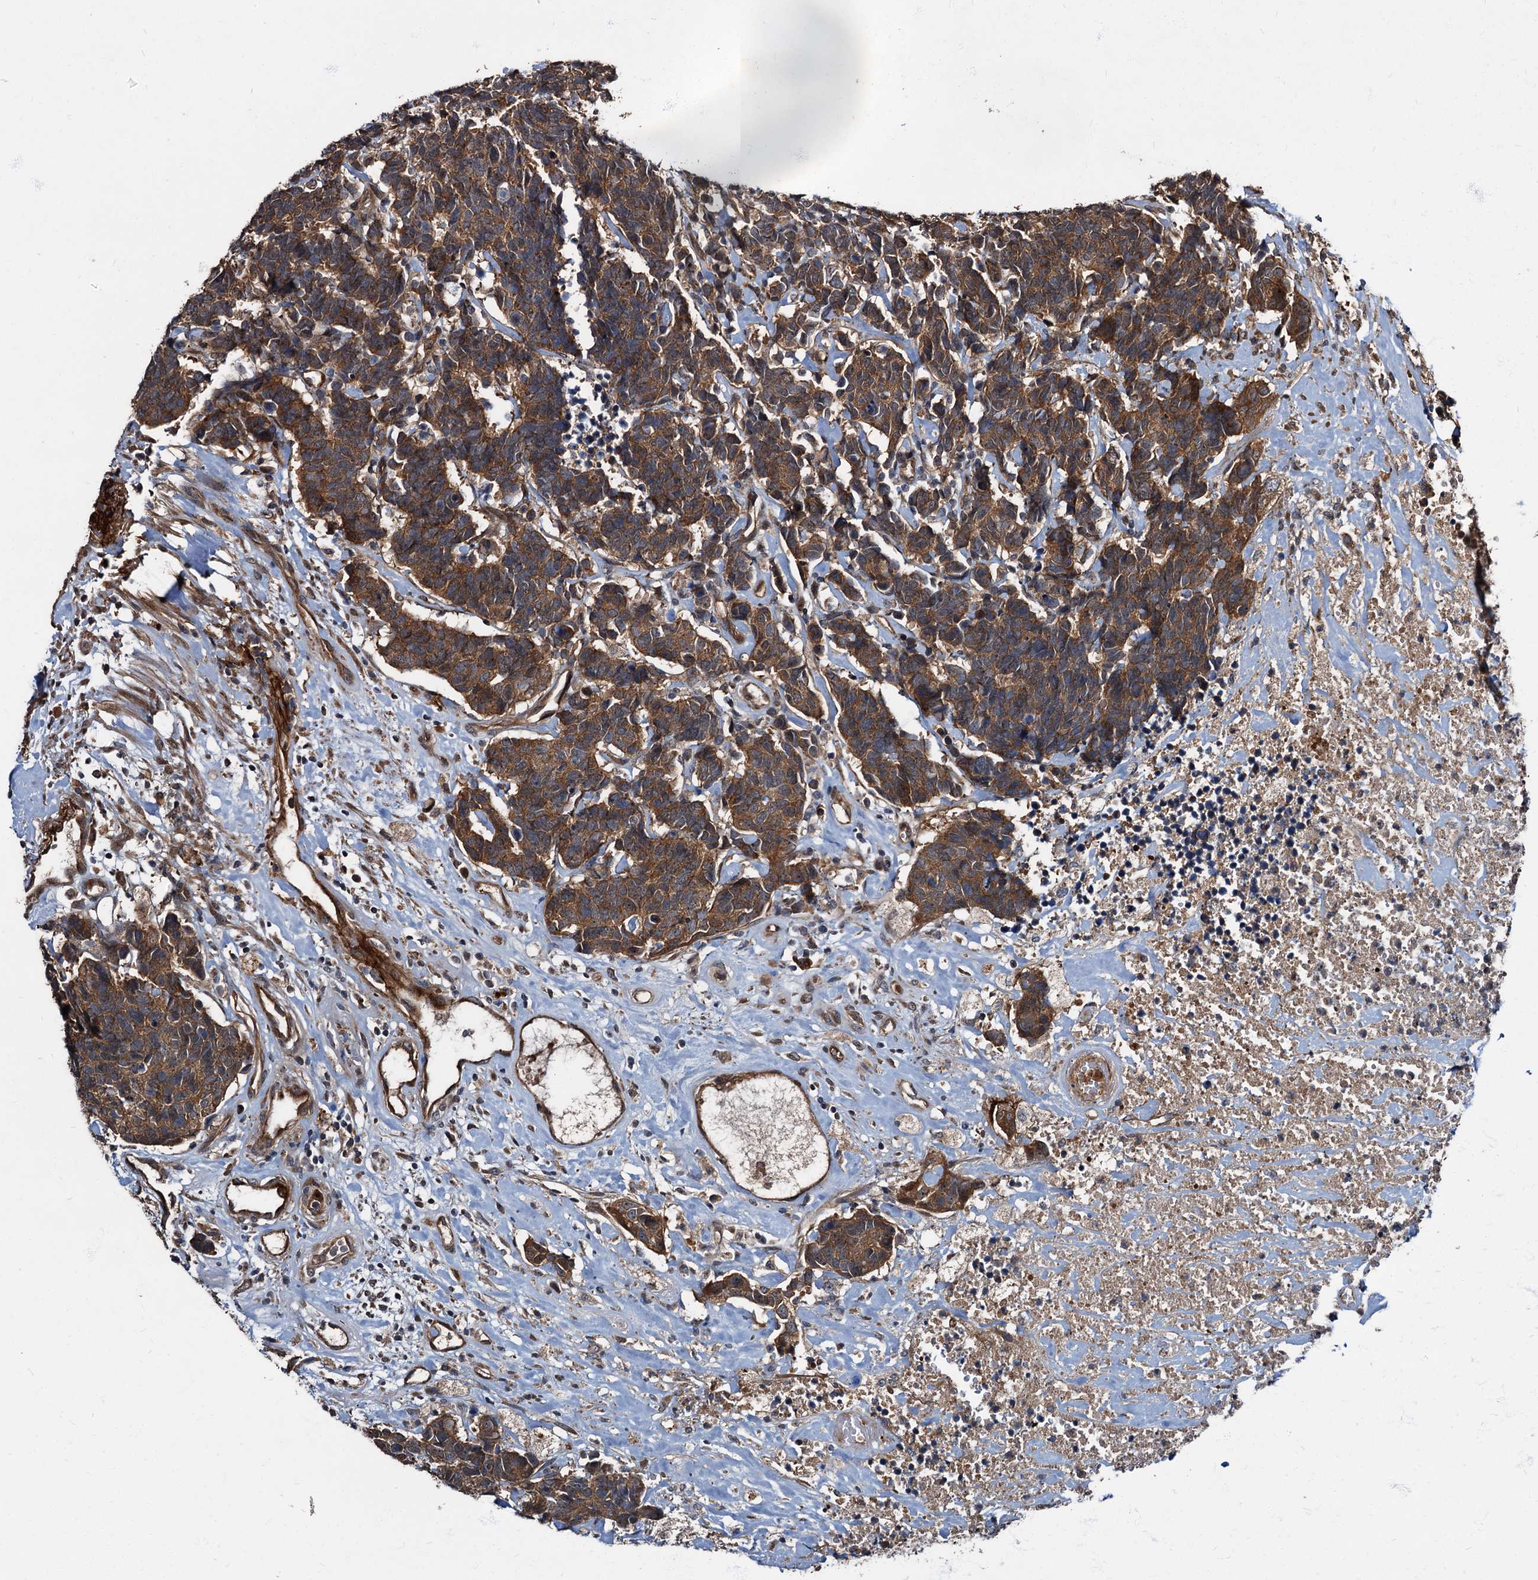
{"staining": {"intensity": "moderate", "quantity": ">75%", "location": "cytoplasmic/membranous"}, "tissue": "carcinoid", "cell_type": "Tumor cells", "image_type": "cancer", "snomed": [{"axis": "morphology", "description": "Carcinoma, NOS"}, {"axis": "morphology", "description": "Carcinoid, malignant, NOS"}, {"axis": "topography", "description": "Urinary bladder"}], "caption": "Carcinoid was stained to show a protein in brown. There is medium levels of moderate cytoplasmic/membranous positivity in about >75% of tumor cells.", "gene": "PEX5", "patient": {"sex": "male", "age": 57}}